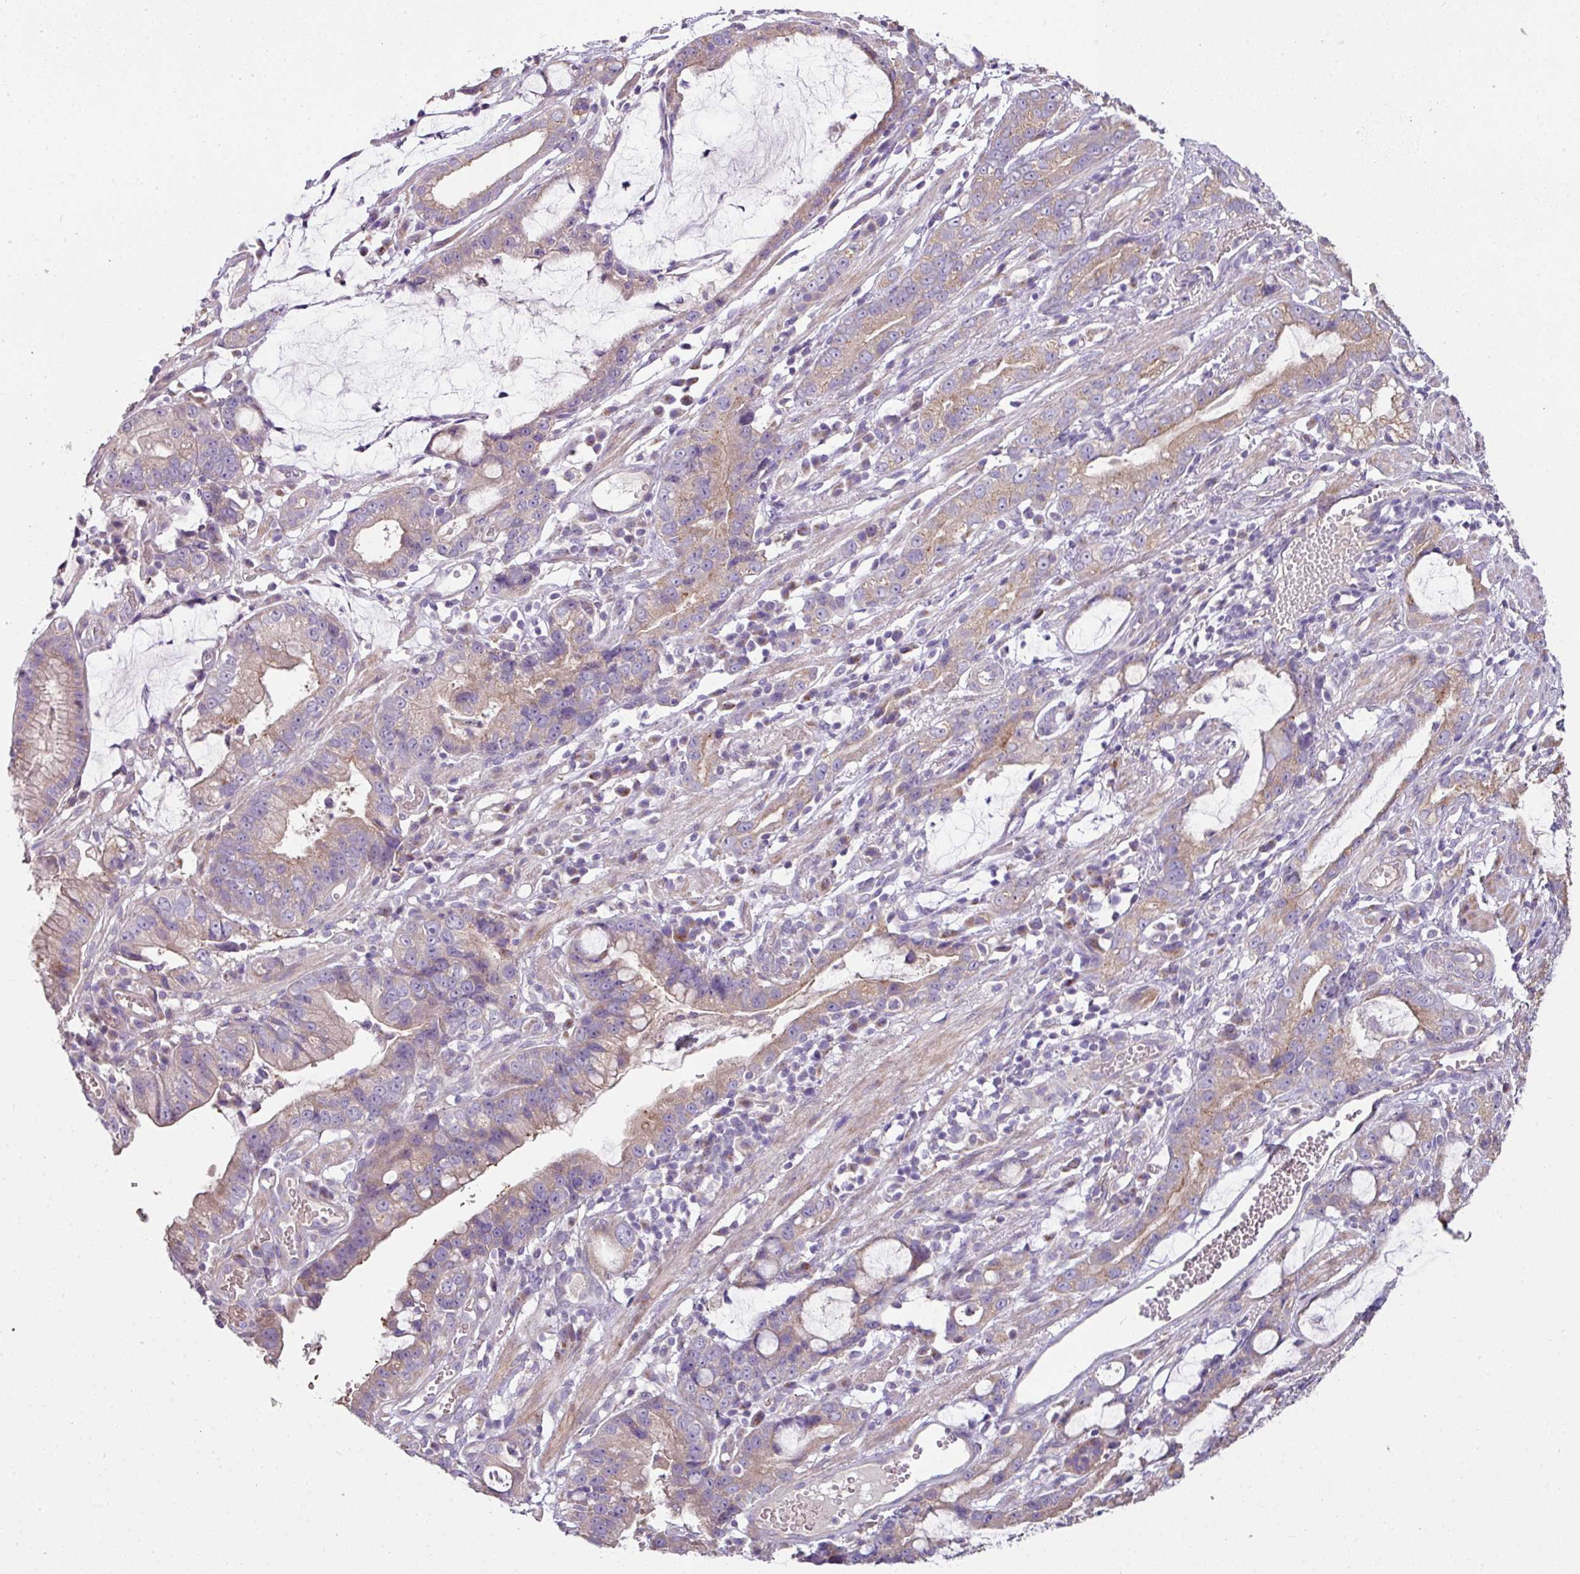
{"staining": {"intensity": "moderate", "quantity": "25%-75%", "location": "cytoplasmic/membranous"}, "tissue": "stomach cancer", "cell_type": "Tumor cells", "image_type": "cancer", "snomed": [{"axis": "morphology", "description": "Adenocarcinoma, NOS"}, {"axis": "topography", "description": "Stomach"}], "caption": "Immunohistochemical staining of human stomach cancer (adenocarcinoma) reveals medium levels of moderate cytoplasmic/membranous staining in approximately 25%-75% of tumor cells.", "gene": "LRRC9", "patient": {"sex": "male", "age": 55}}